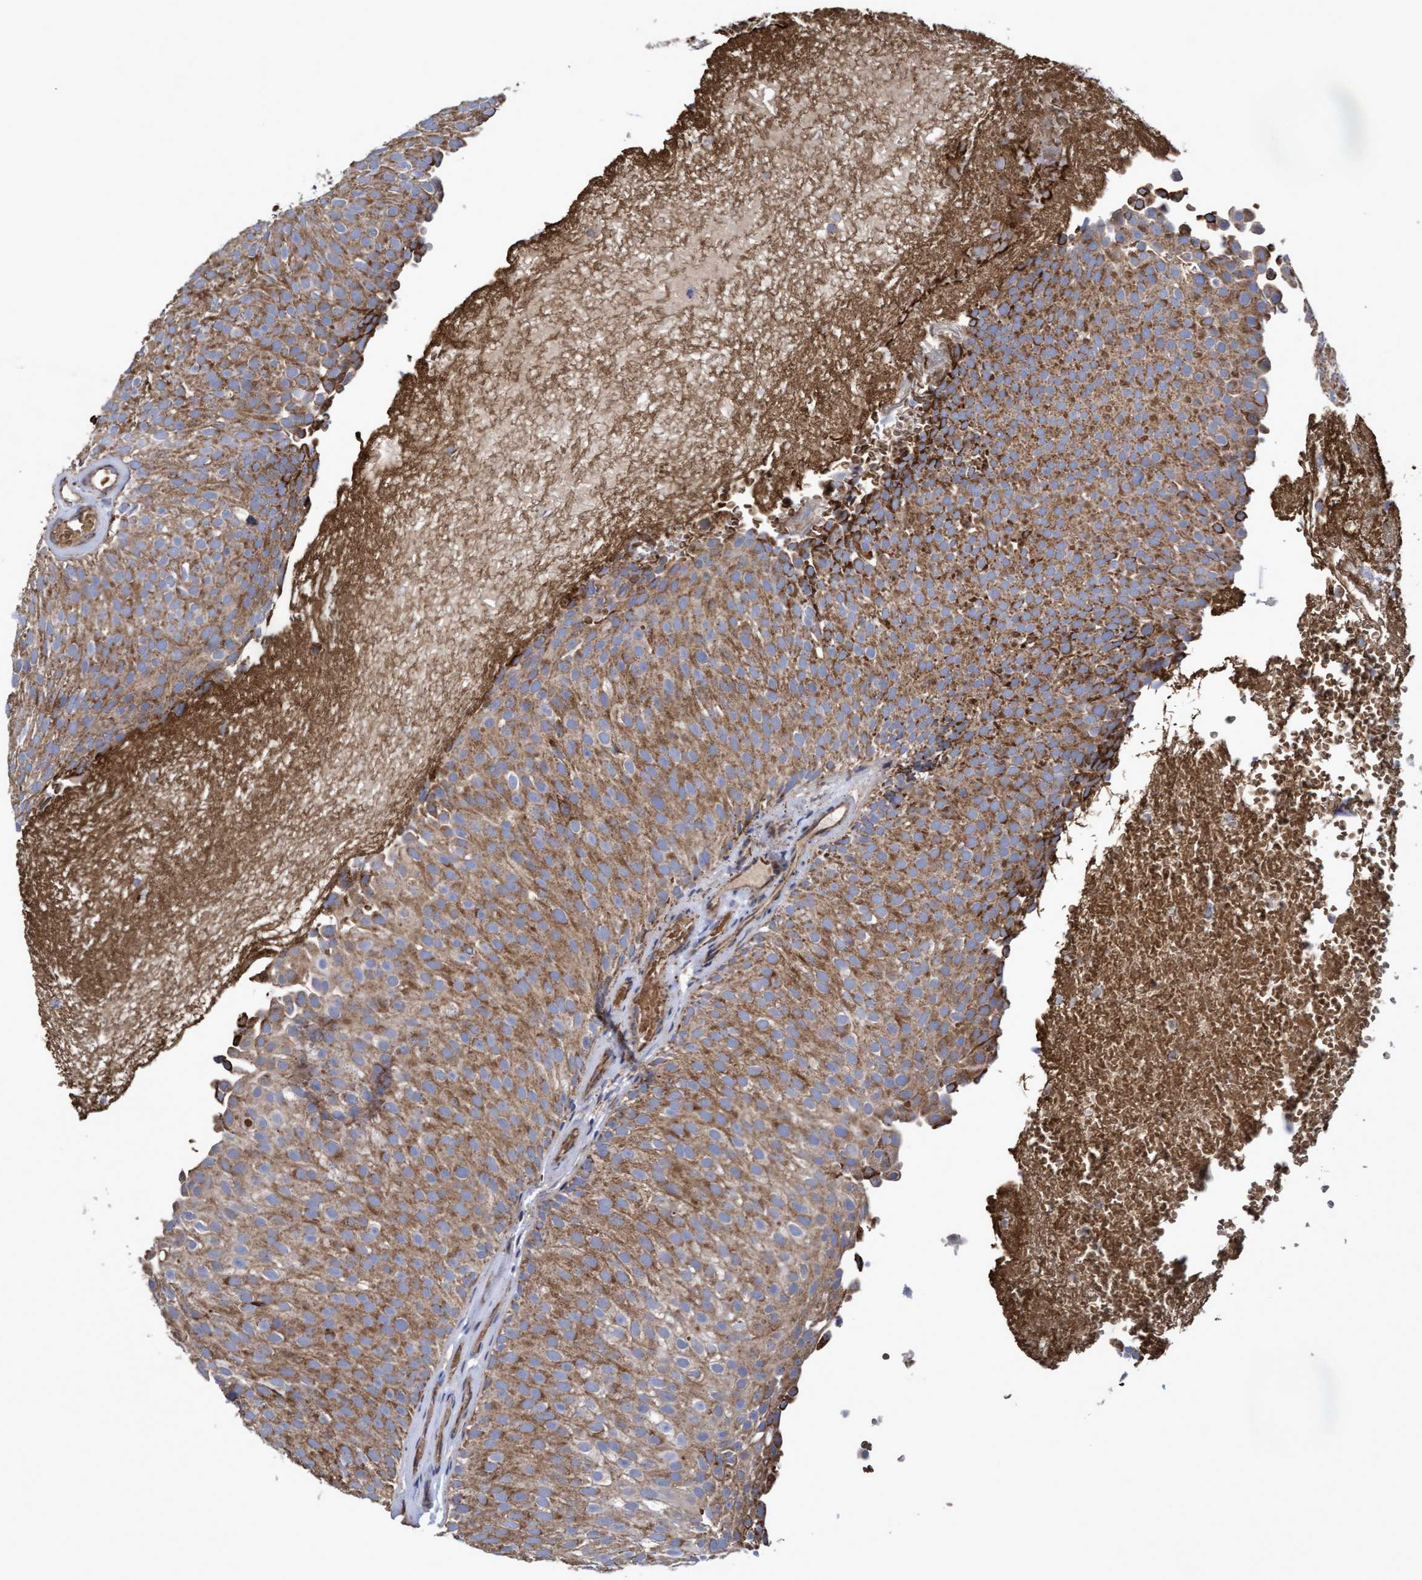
{"staining": {"intensity": "moderate", "quantity": ">75%", "location": "cytoplasmic/membranous"}, "tissue": "urothelial cancer", "cell_type": "Tumor cells", "image_type": "cancer", "snomed": [{"axis": "morphology", "description": "Urothelial carcinoma, Low grade"}, {"axis": "topography", "description": "Urinary bladder"}], "caption": "High-power microscopy captured an immunohistochemistry image of low-grade urothelial carcinoma, revealing moderate cytoplasmic/membranous positivity in about >75% of tumor cells.", "gene": "COBL", "patient": {"sex": "male", "age": 78}}